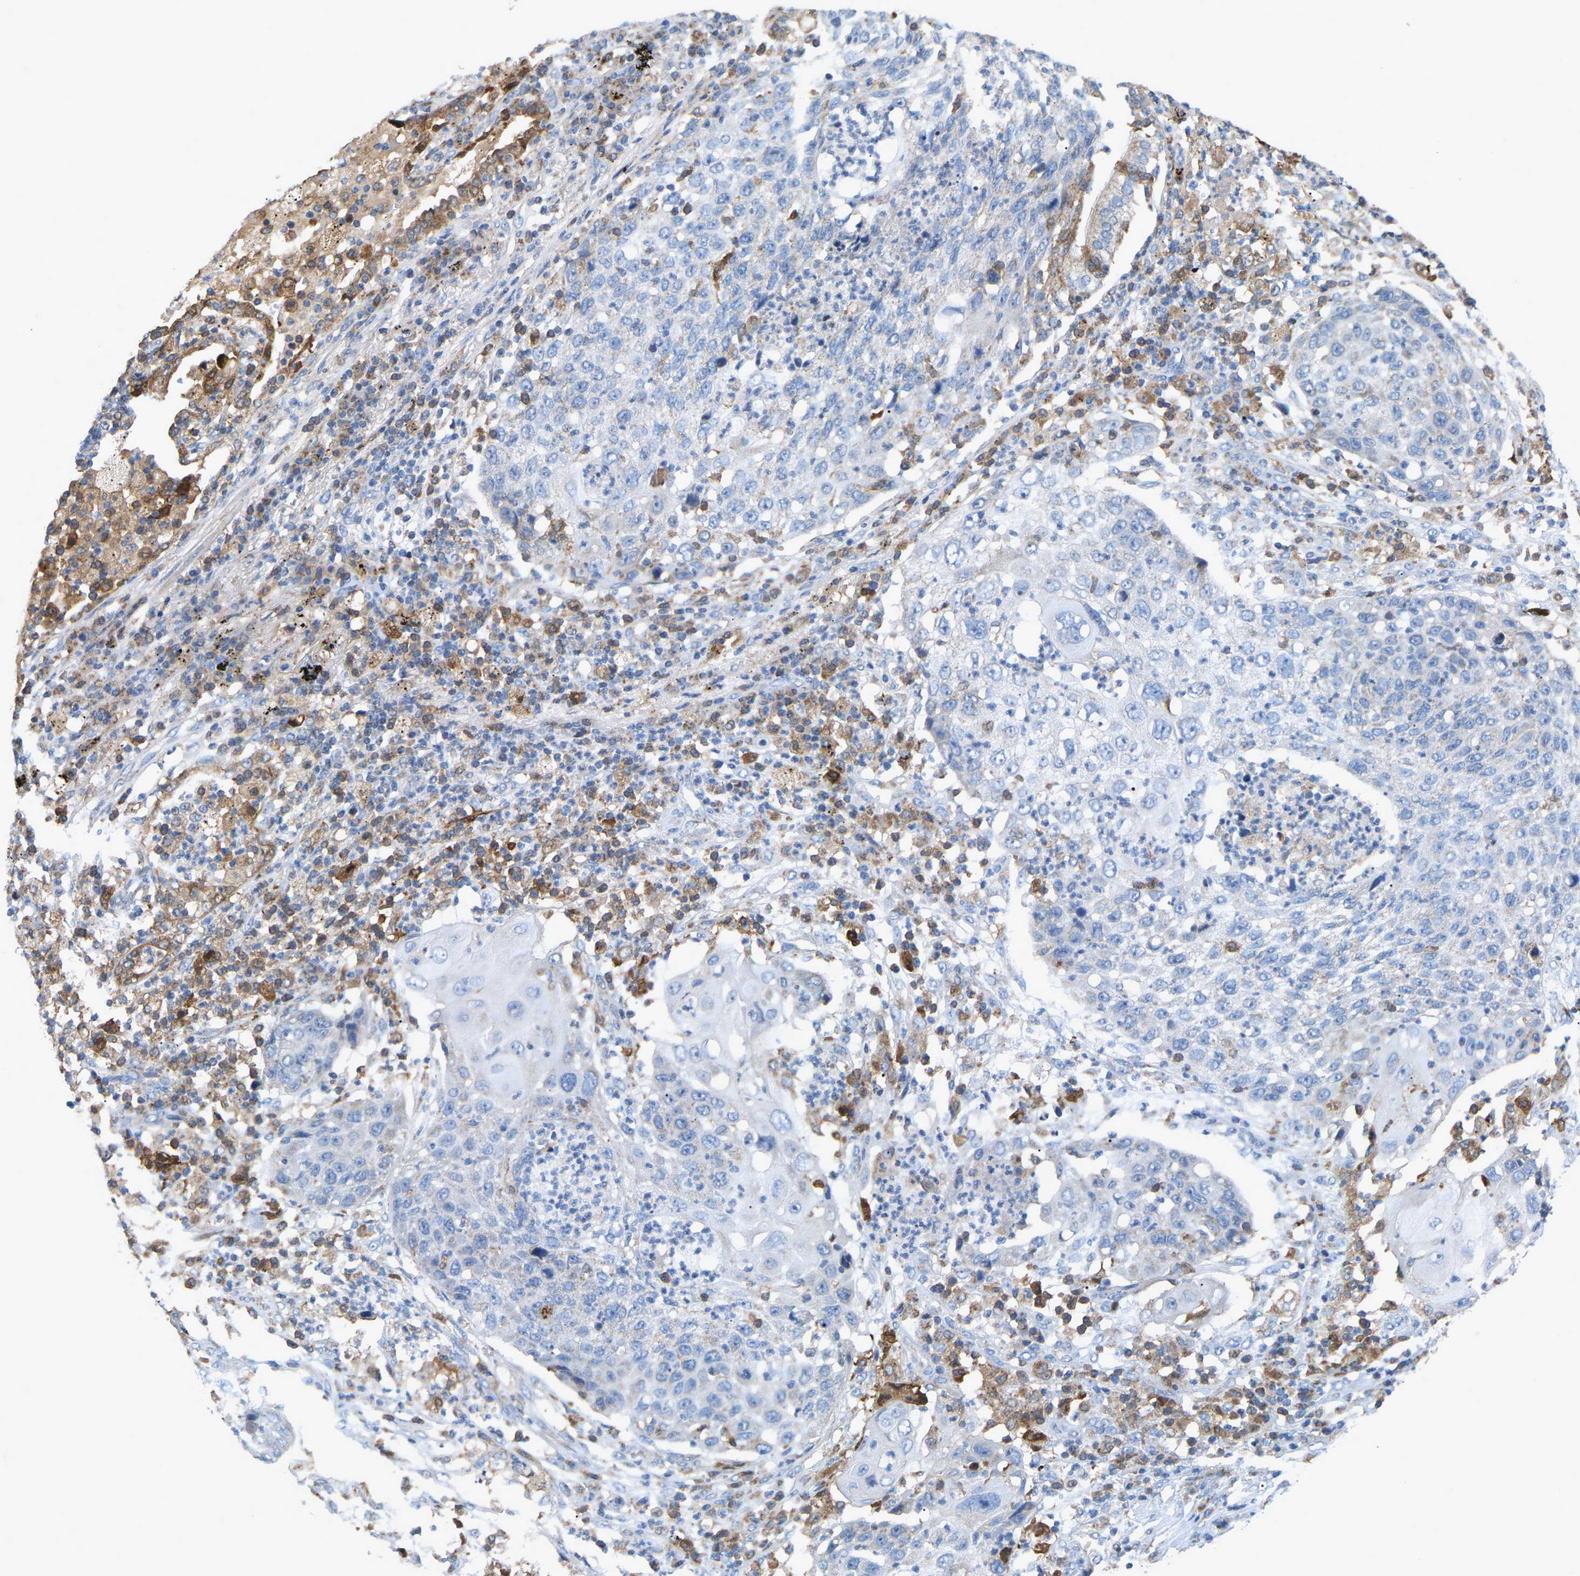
{"staining": {"intensity": "negative", "quantity": "none", "location": "none"}, "tissue": "lung cancer", "cell_type": "Tumor cells", "image_type": "cancer", "snomed": [{"axis": "morphology", "description": "Squamous cell carcinoma, NOS"}, {"axis": "topography", "description": "Lung"}], "caption": "Immunohistochemistry (IHC) histopathology image of human lung cancer stained for a protein (brown), which exhibits no expression in tumor cells.", "gene": "CROT", "patient": {"sex": "female", "age": 63}}